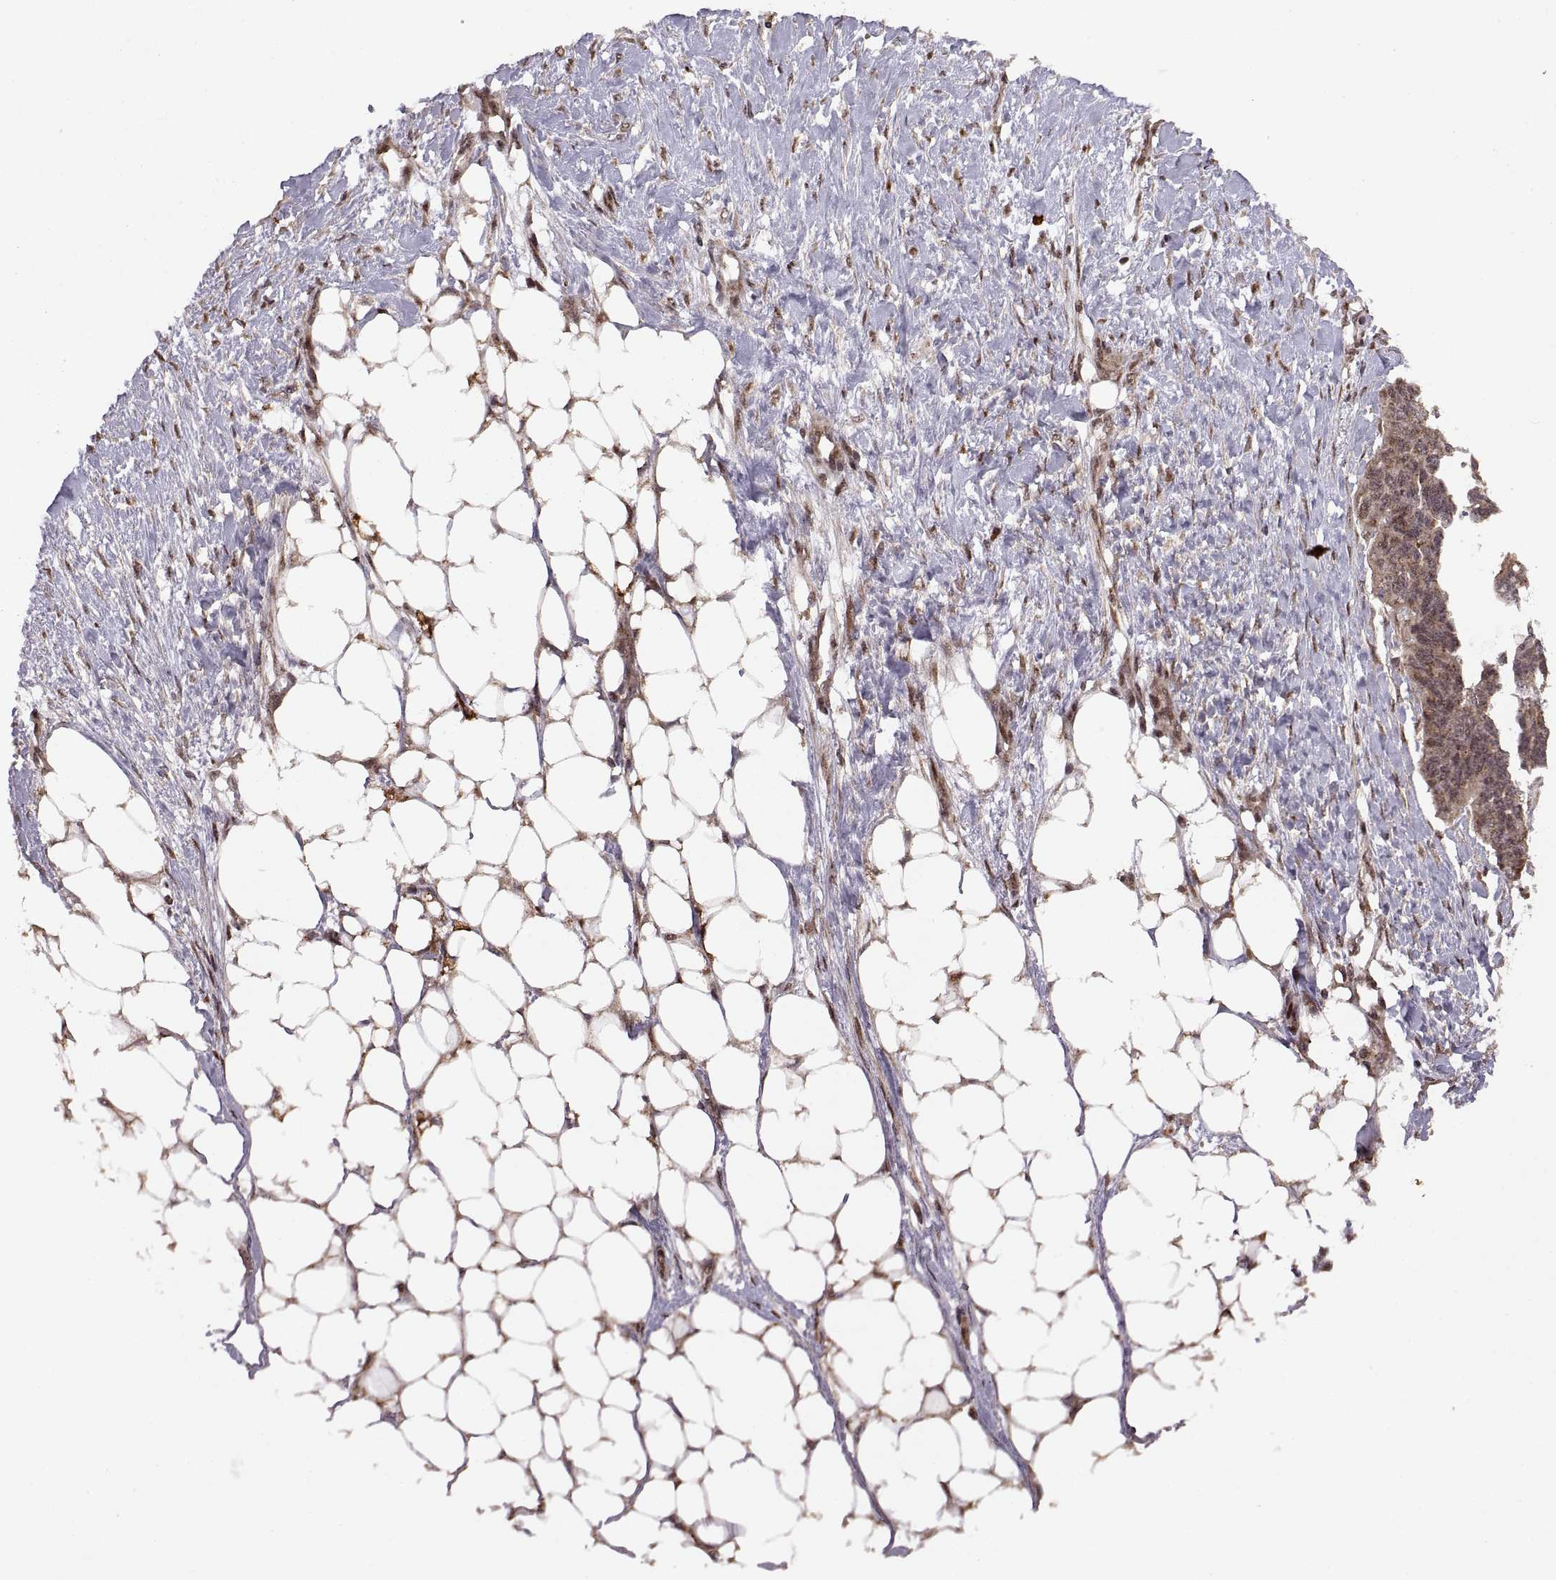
{"staining": {"intensity": "weak", "quantity": ">75%", "location": "cytoplasmic/membranous"}, "tissue": "ovarian cancer", "cell_type": "Tumor cells", "image_type": "cancer", "snomed": [{"axis": "morphology", "description": "Cystadenocarcinoma, serous, NOS"}, {"axis": "topography", "description": "Ovary"}], "caption": "High-power microscopy captured an immunohistochemistry (IHC) image of ovarian cancer (serous cystadenocarcinoma), revealing weak cytoplasmic/membranous positivity in approximately >75% of tumor cells.", "gene": "PTOV1", "patient": {"sex": "female", "age": 69}}